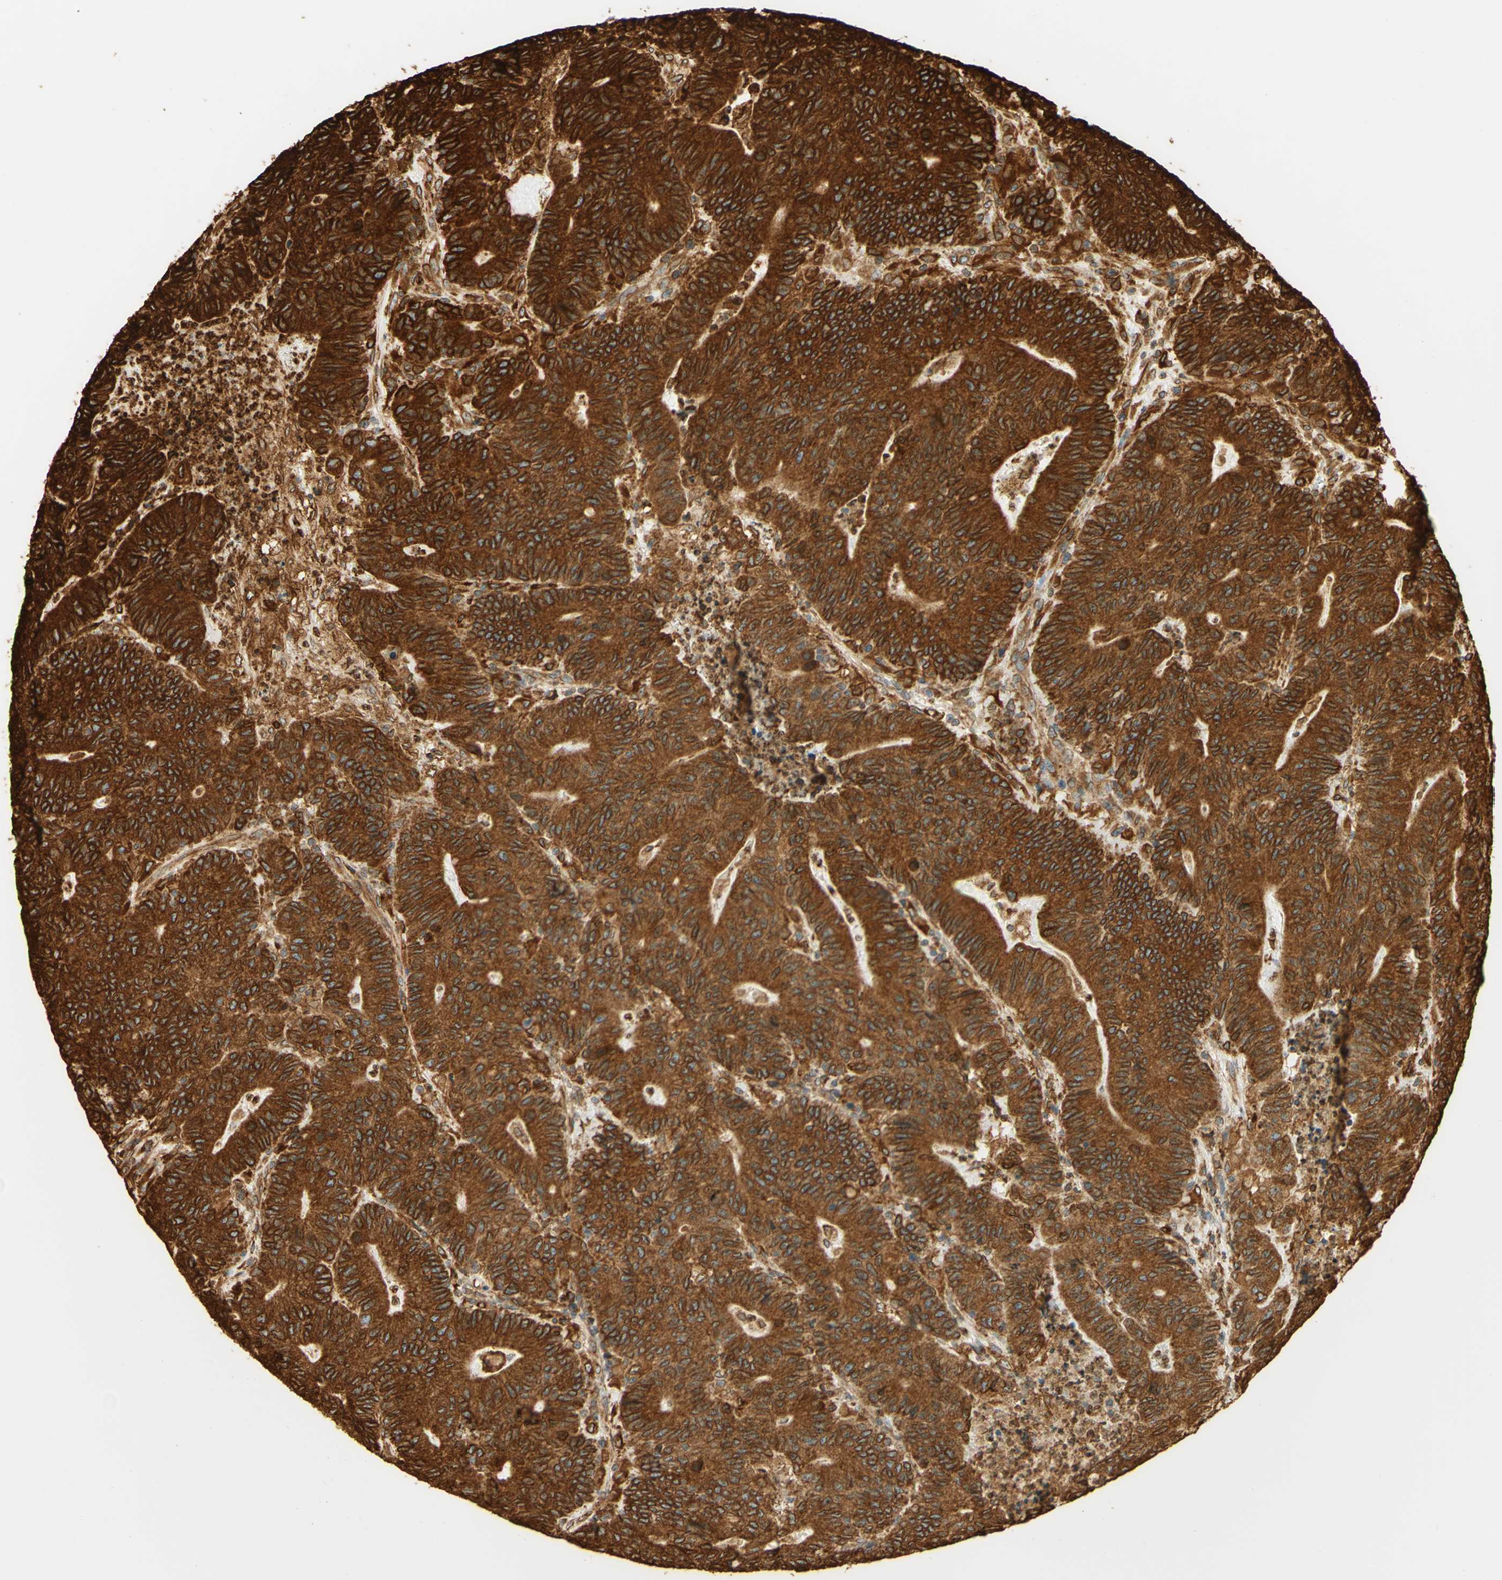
{"staining": {"intensity": "strong", "quantity": ">75%", "location": "cytoplasmic/membranous"}, "tissue": "colorectal cancer", "cell_type": "Tumor cells", "image_type": "cancer", "snomed": [{"axis": "morphology", "description": "Normal tissue, NOS"}, {"axis": "morphology", "description": "Adenocarcinoma, NOS"}, {"axis": "topography", "description": "Colon"}], "caption": "Protein expression analysis of human colorectal cancer reveals strong cytoplasmic/membranous expression in about >75% of tumor cells.", "gene": "CANX", "patient": {"sex": "female", "age": 75}}